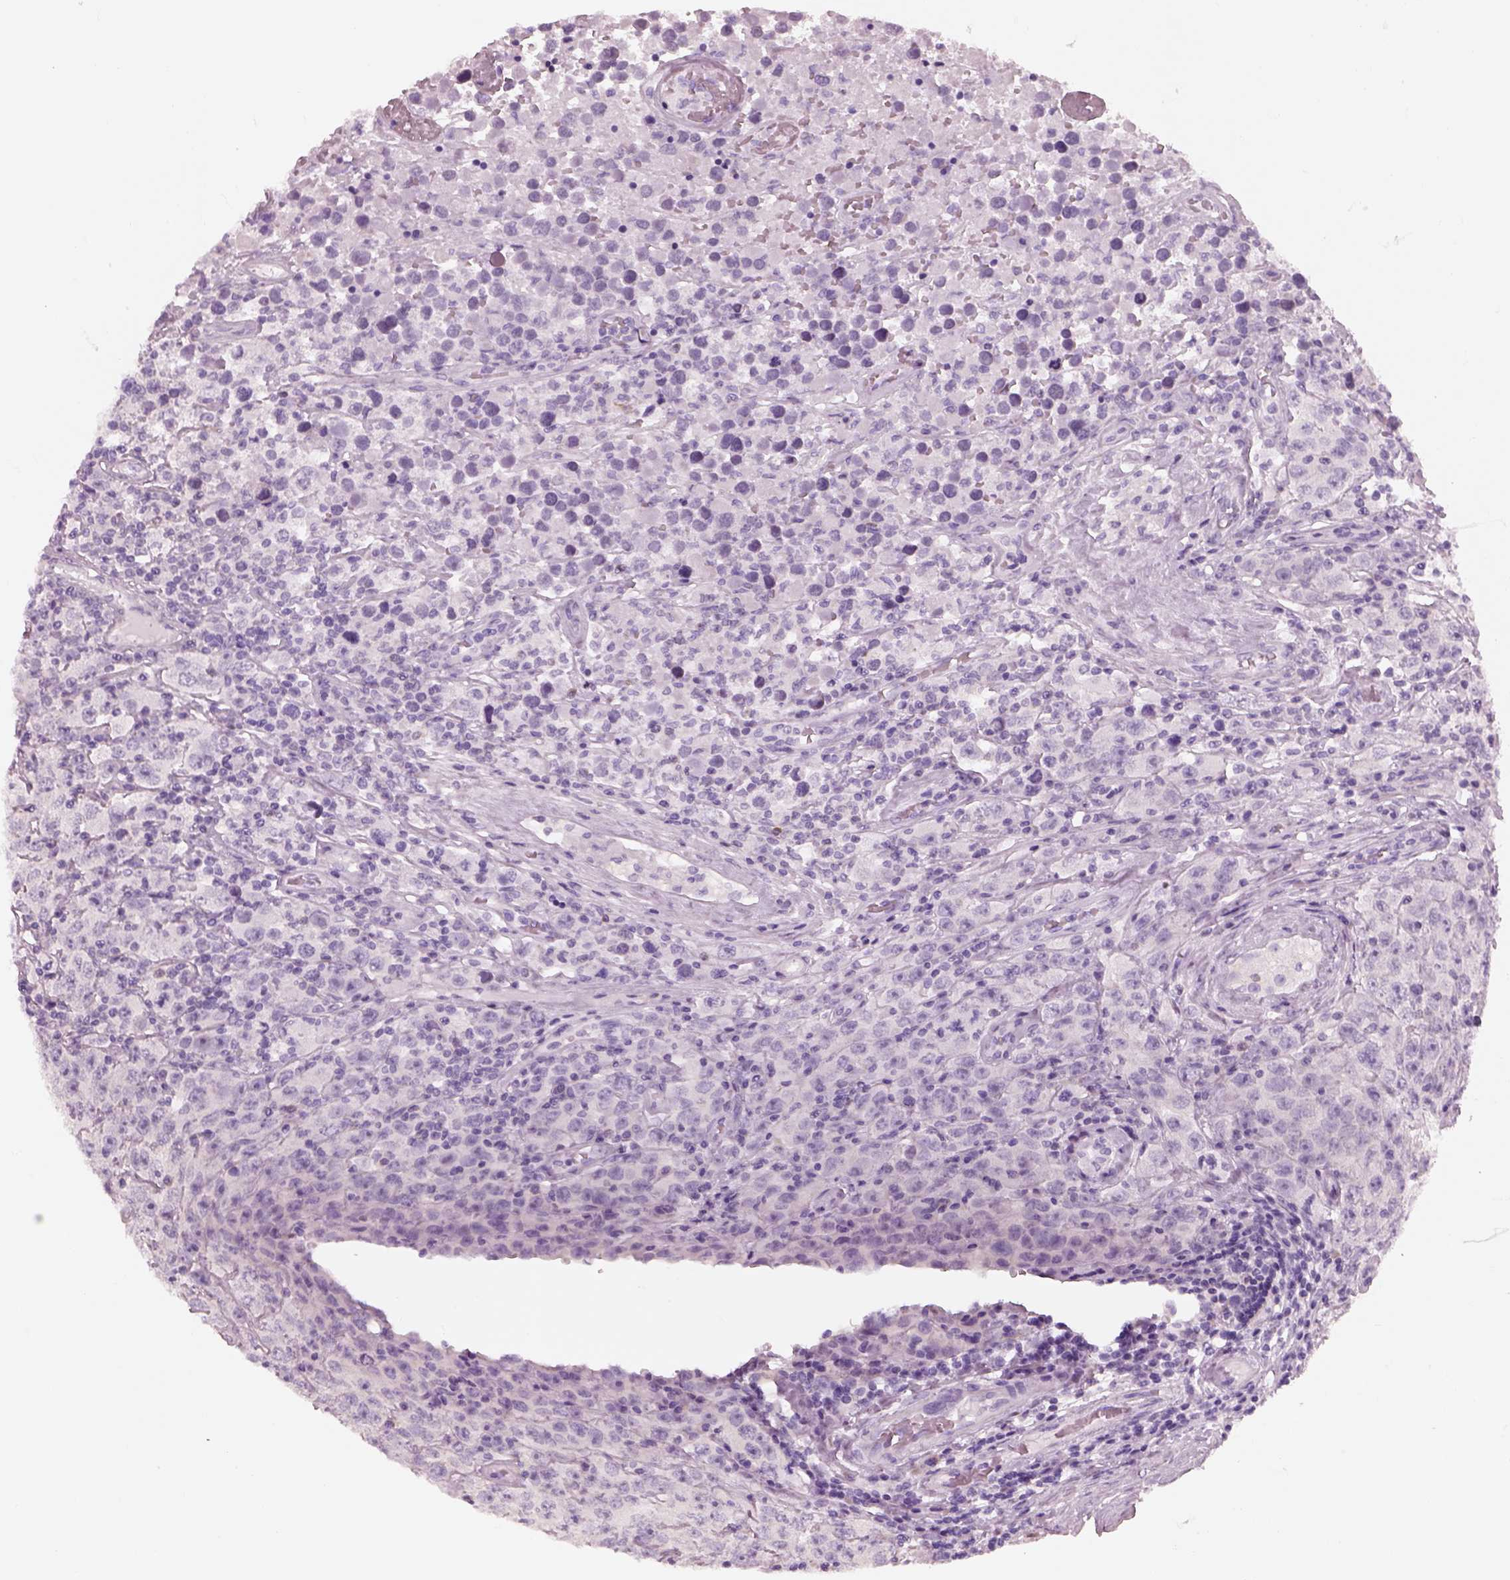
{"staining": {"intensity": "negative", "quantity": "none", "location": "none"}, "tissue": "testis cancer", "cell_type": "Tumor cells", "image_type": "cancer", "snomed": [{"axis": "morphology", "description": "Seminoma, NOS"}, {"axis": "topography", "description": "Testis"}], "caption": "This is an immunohistochemistry photomicrograph of human testis cancer. There is no expression in tumor cells.", "gene": "SLC27A2", "patient": {"sex": "male", "age": 52}}